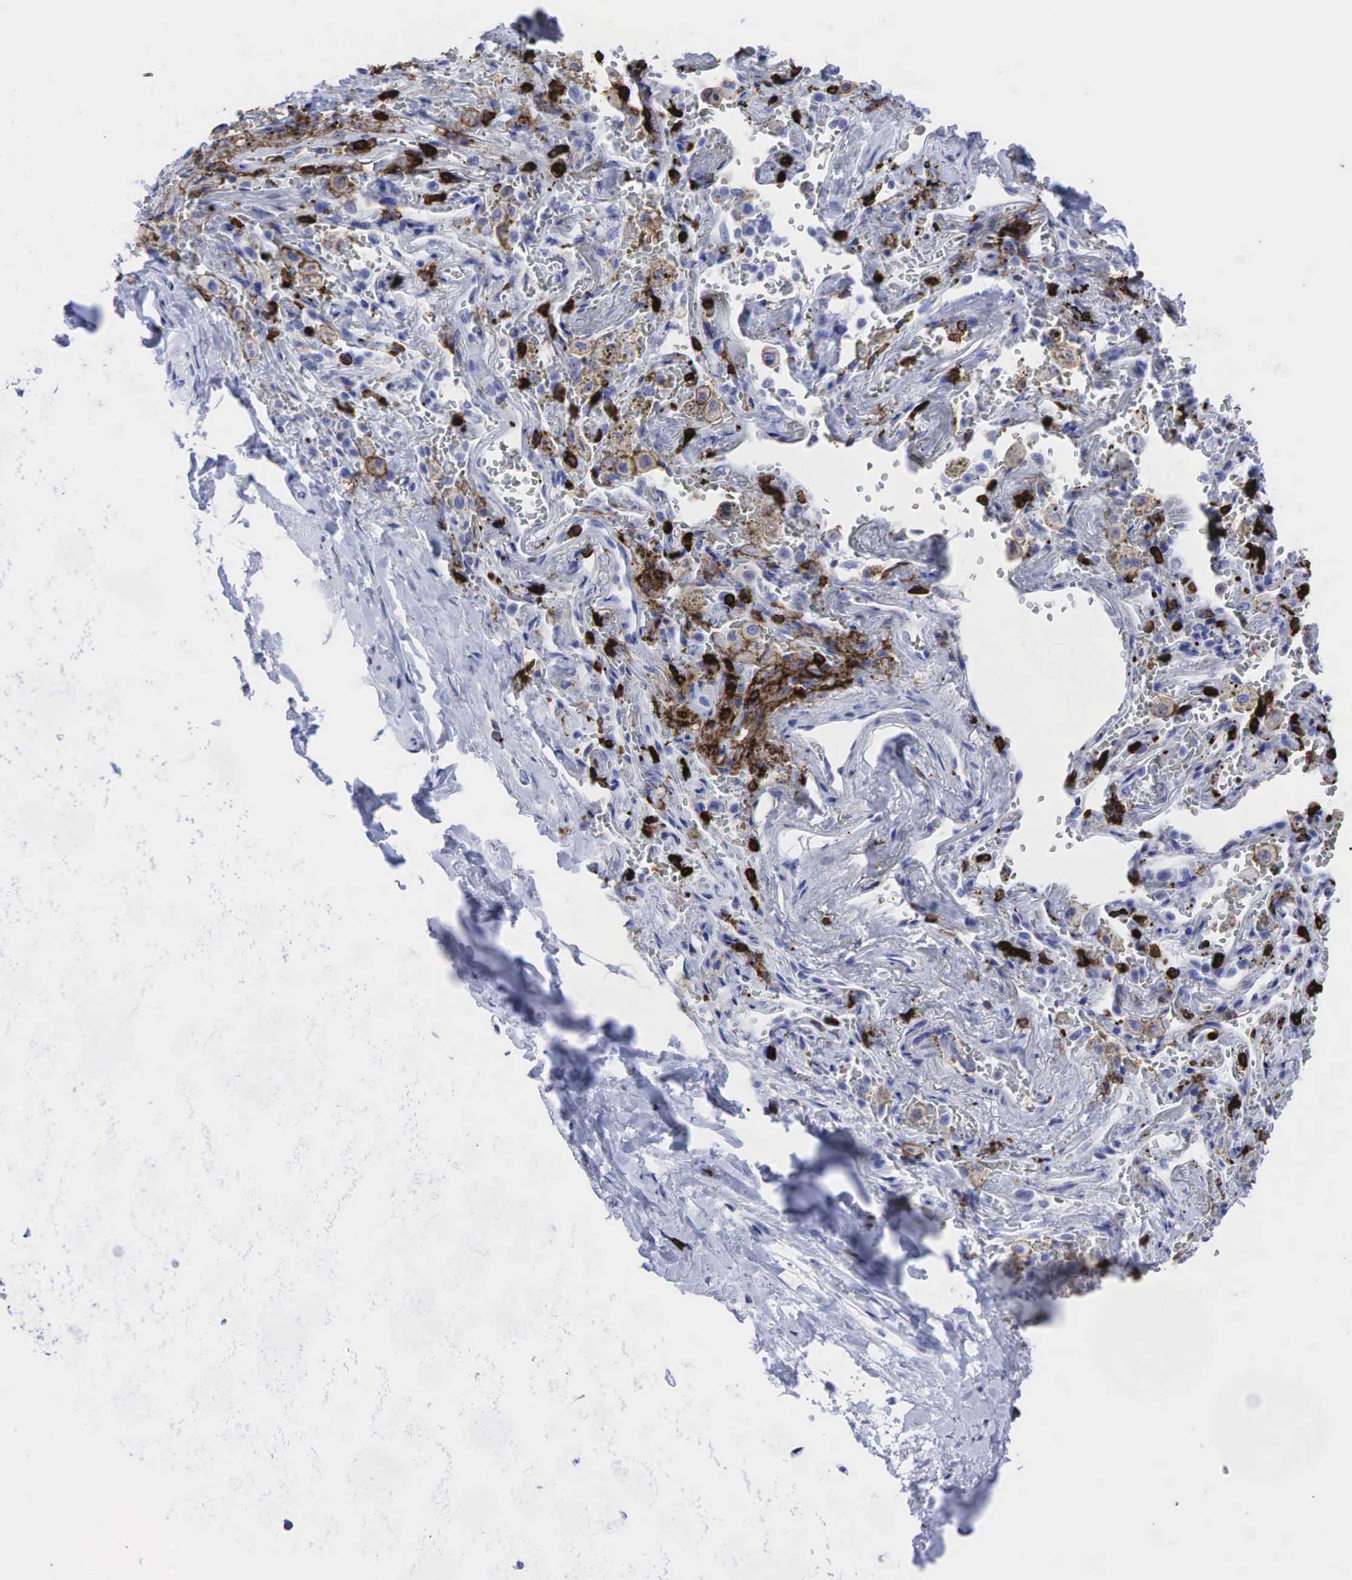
{"staining": {"intensity": "negative", "quantity": "none", "location": "none"}, "tissue": "adipose tissue", "cell_type": "Adipocytes", "image_type": "normal", "snomed": [{"axis": "morphology", "description": "Normal tissue, NOS"}, {"axis": "topography", "description": "Cartilage tissue"}, {"axis": "topography", "description": "Lung"}], "caption": "This is a image of immunohistochemistry (IHC) staining of normal adipose tissue, which shows no positivity in adipocytes. The staining is performed using DAB (3,3'-diaminobenzidine) brown chromogen with nuclei counter-stained in using hematoxylin.", "gene": "PTPRC", "patient": {"sex": "male", "age": 65}}